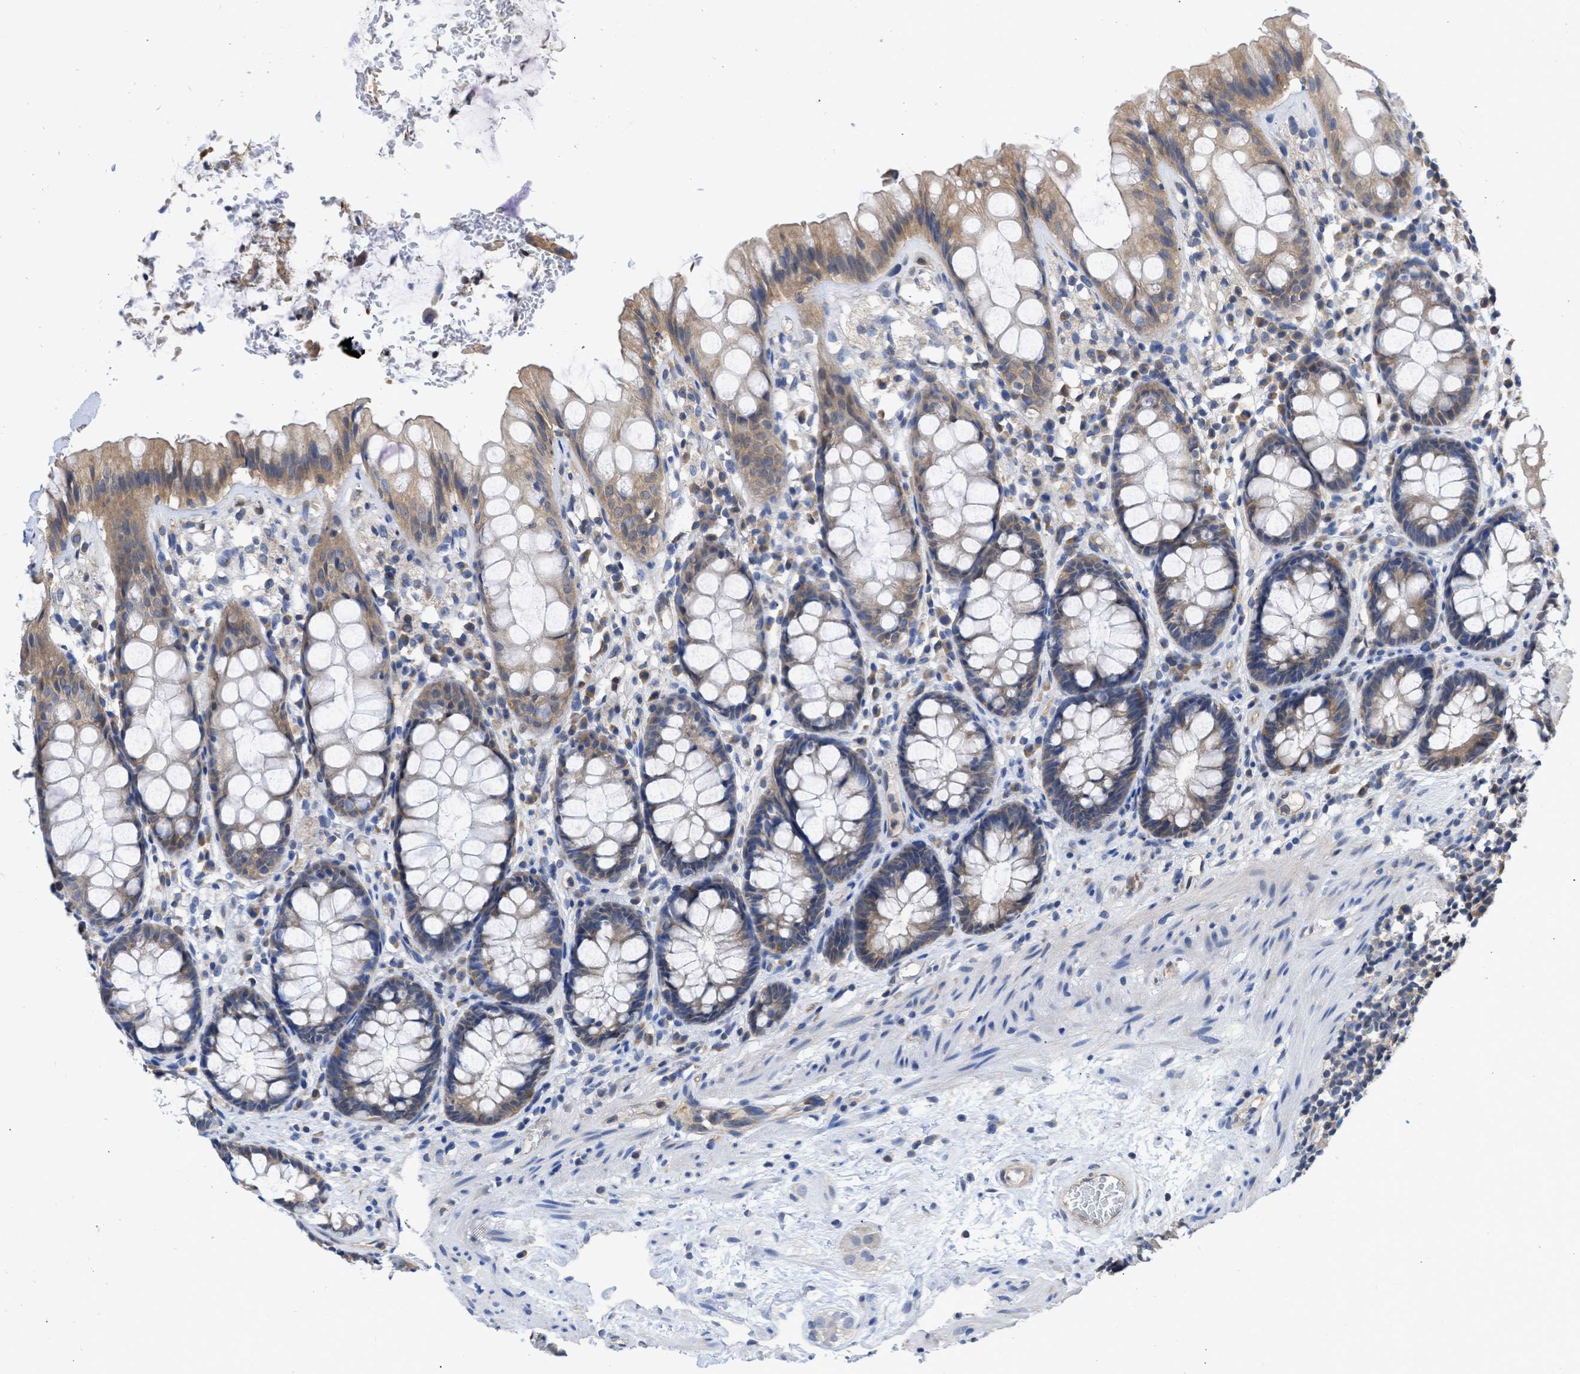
{"staining": {"intensity": "moderate", "quantity": ">75%", "location": "cytoplasmic/membranous"}, "tissue": "rectum", "cell_type": "Glandular cells", "image_type": "normal", "snomed": [{"axis": "morphology", "description": "Normal tissue, NOS"}, {"axis": "topography", "description": "Rectum"}], "caption": "About >75% of glandular cells in normal rectum display moderate cytoplasmic/membranous protein positivity as visualized by brown immunohistochemical staining.", "gene": "MAP2K3", "patient": {"sex": "male", "age": 64}}